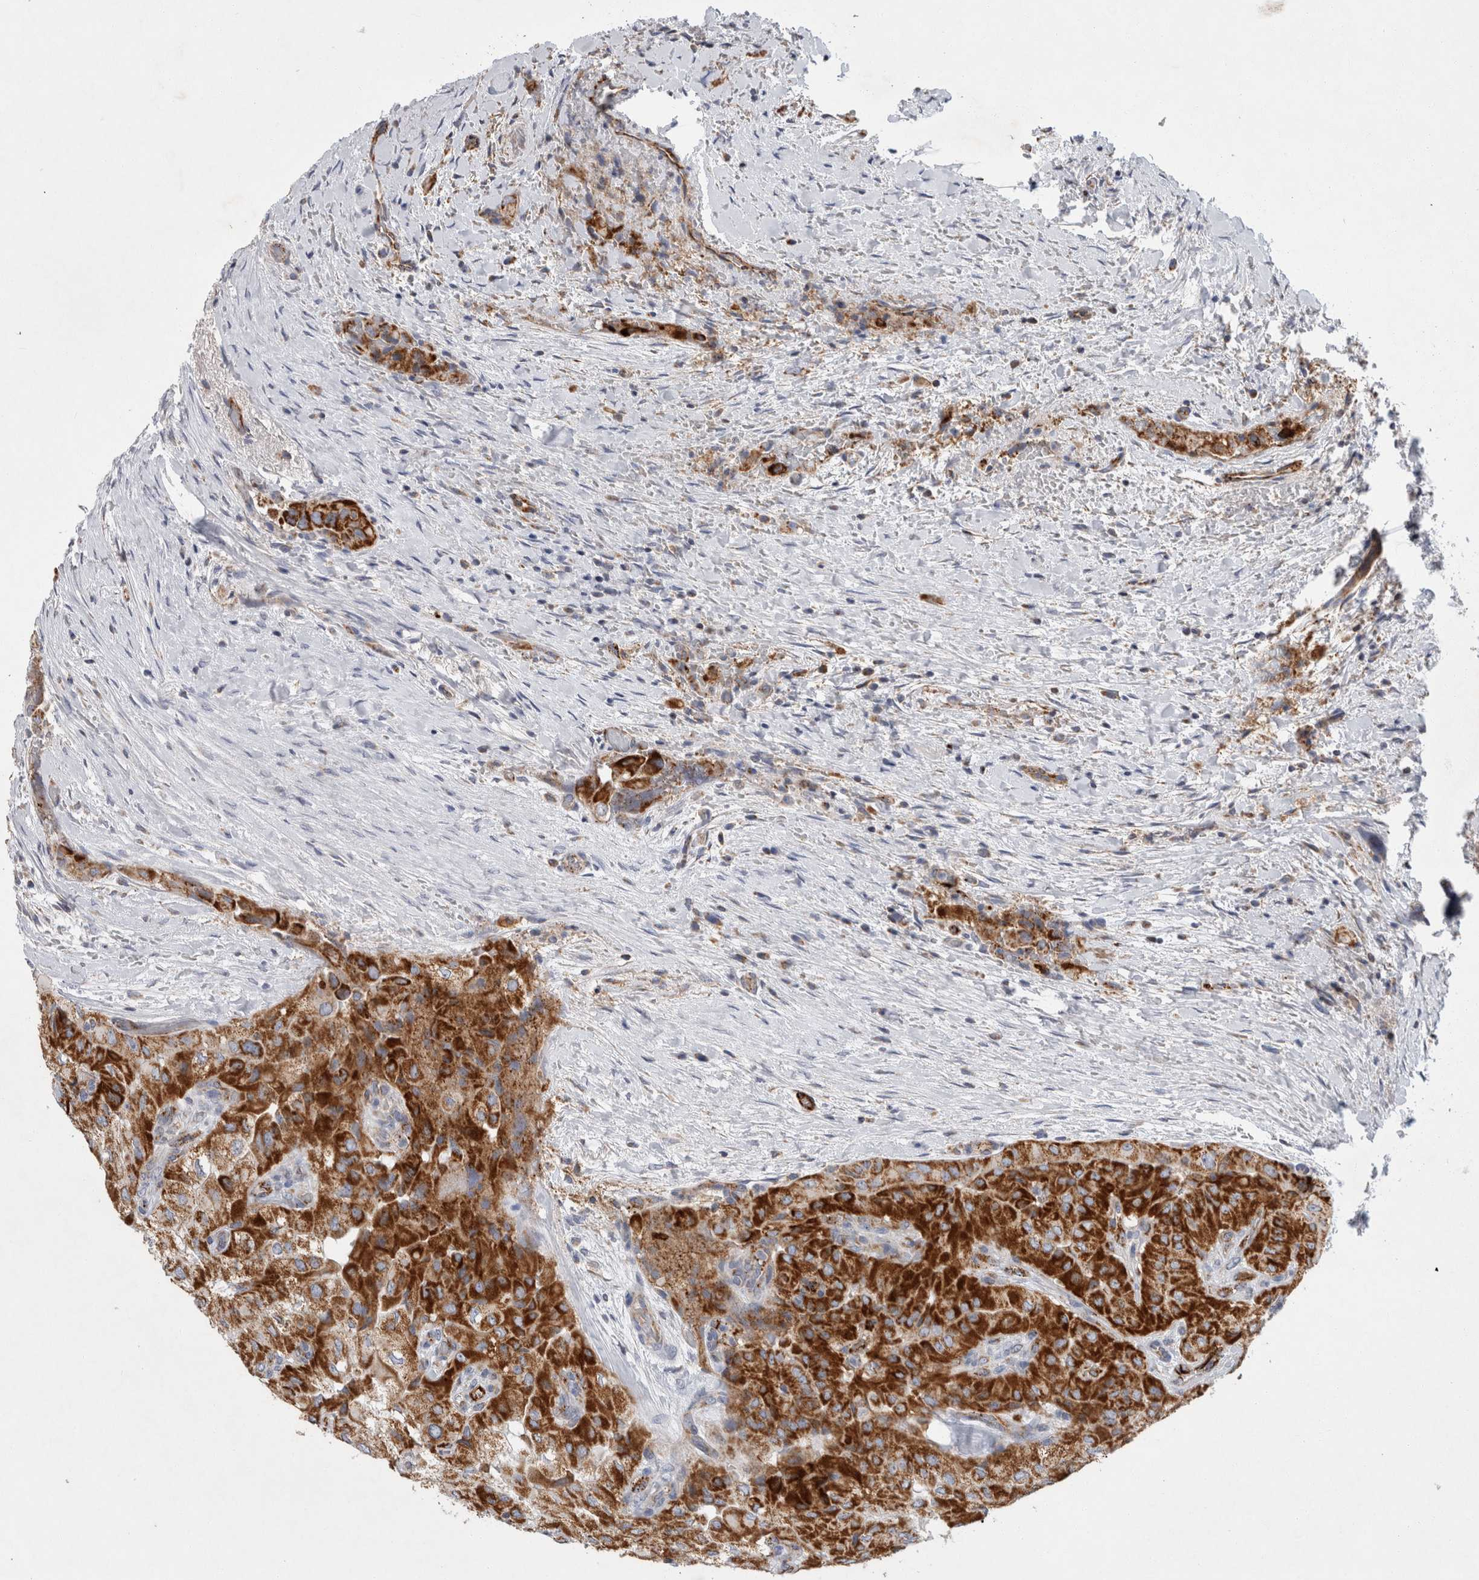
{"staining": {"intensity": "strong", "quantity": ">75%", "location": "cytoplasmic/membranous"}, "tissue": "thyroid cancer", "cell_type": "Tumor cells", "image_type": "cancer", "snomed": [{"axis": "morphology", "description": "Papillary adenocarcinoma, NOS"}, {"axis": "topography", "description": "Thyroid gland"}], "caption": "Tumor cells display high levels of strong cytoplasmic/membranous expression in approximately >75% of cells in thyroid cancer.", "gene": "IARS2", "patient": {"sex": "female", "age": 59}}